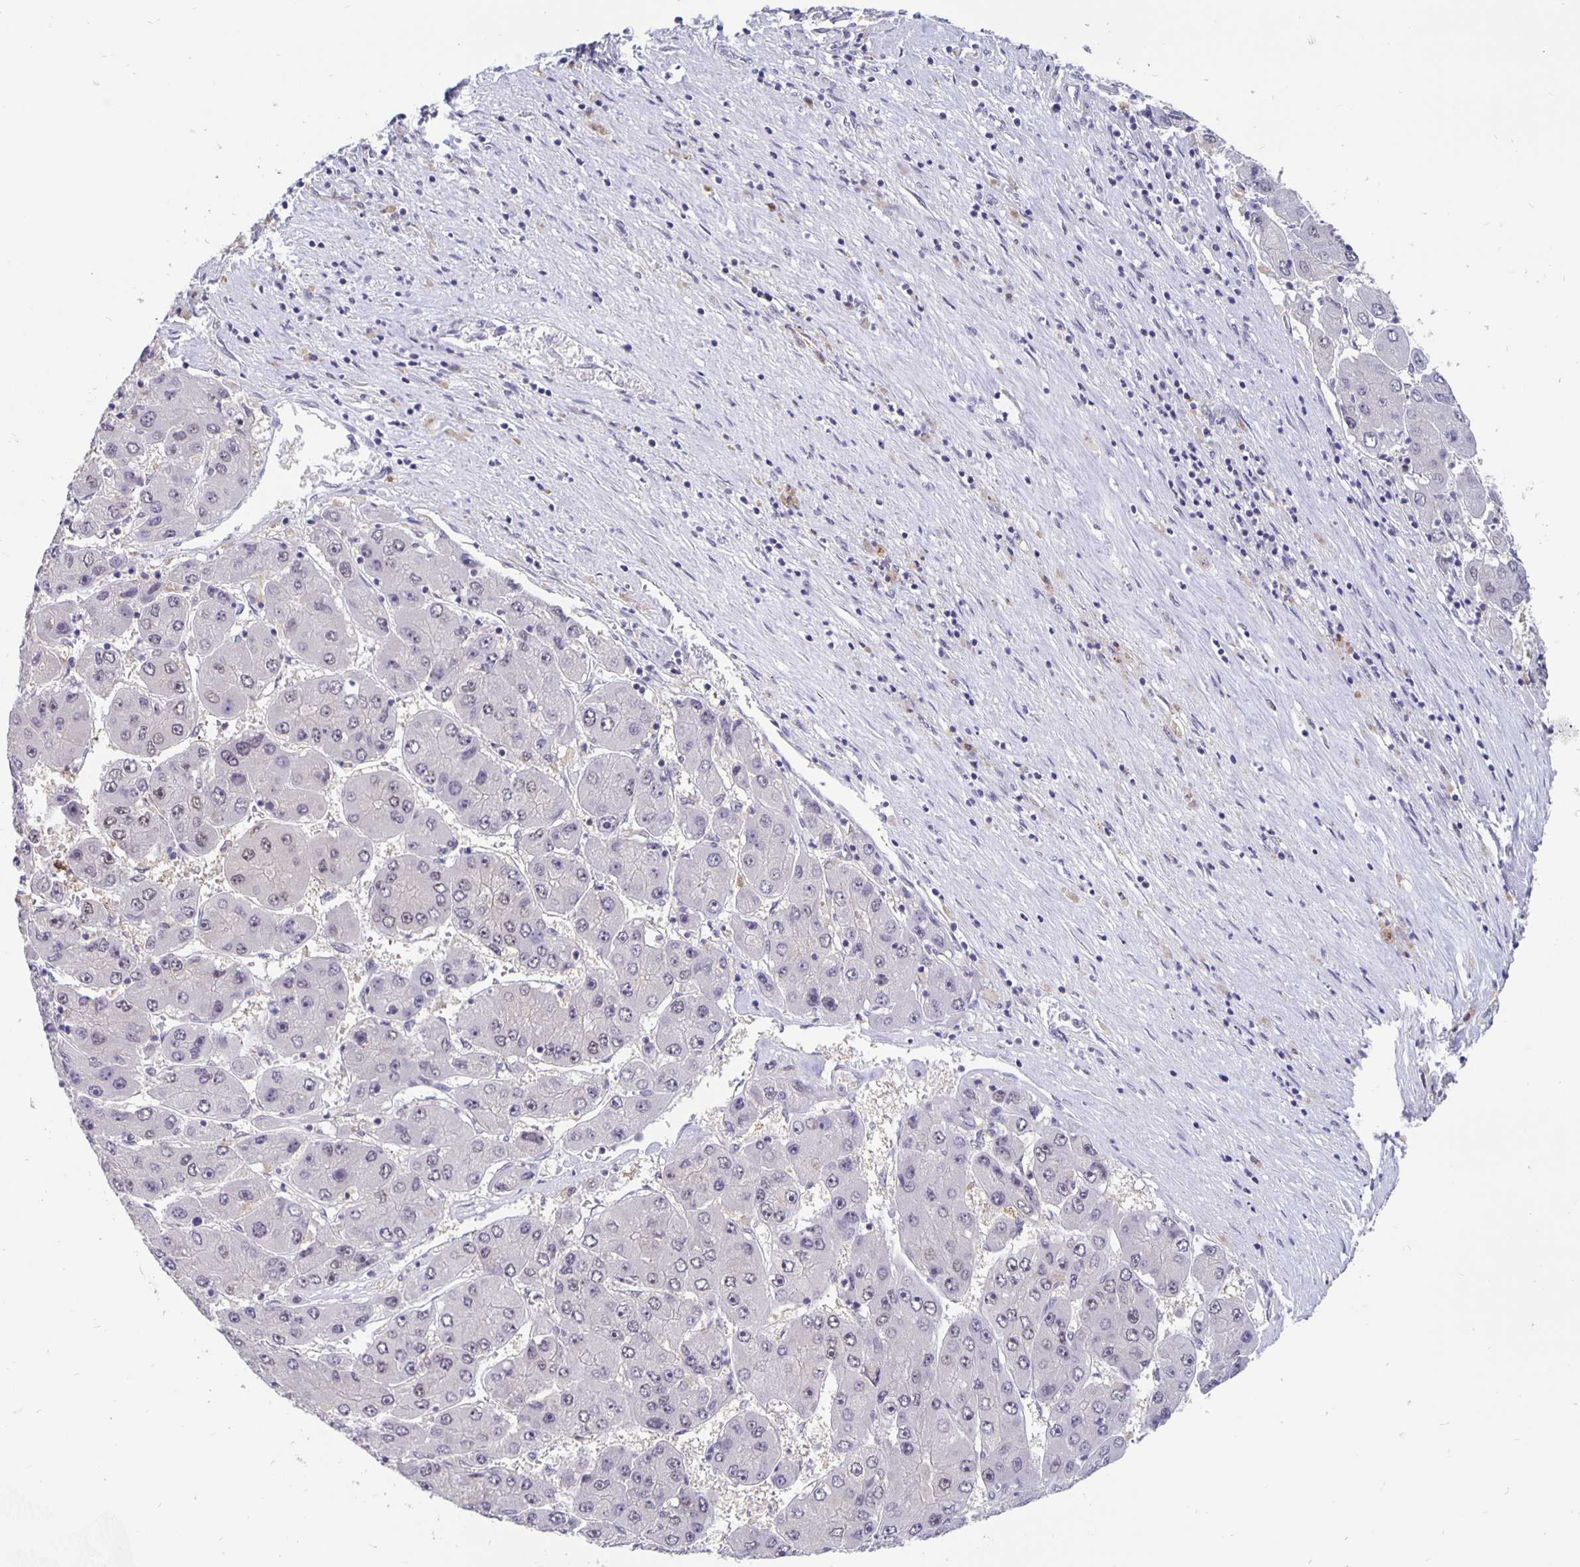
{"staining": {"intensity": "negative", "quantity": "none", "location": "none"}, "tissue": "liver cancer", "cell_type": "Tumor cells", "image_type": "cancer", "snomed": [{"axis": "morphology", "description": "Carcinoma, Hepatocellular, NOS"}, {"axis": "topography", "description": "Liver"}], "caption": "Tumor cells are negative for brown protein staining in hepatocellular carcinoma (liver). (Immunohistochemistry, brightfield microscopy, high magnification).", "gene": "ZNF691", "patient": {"sex": "female", "age": 61}}